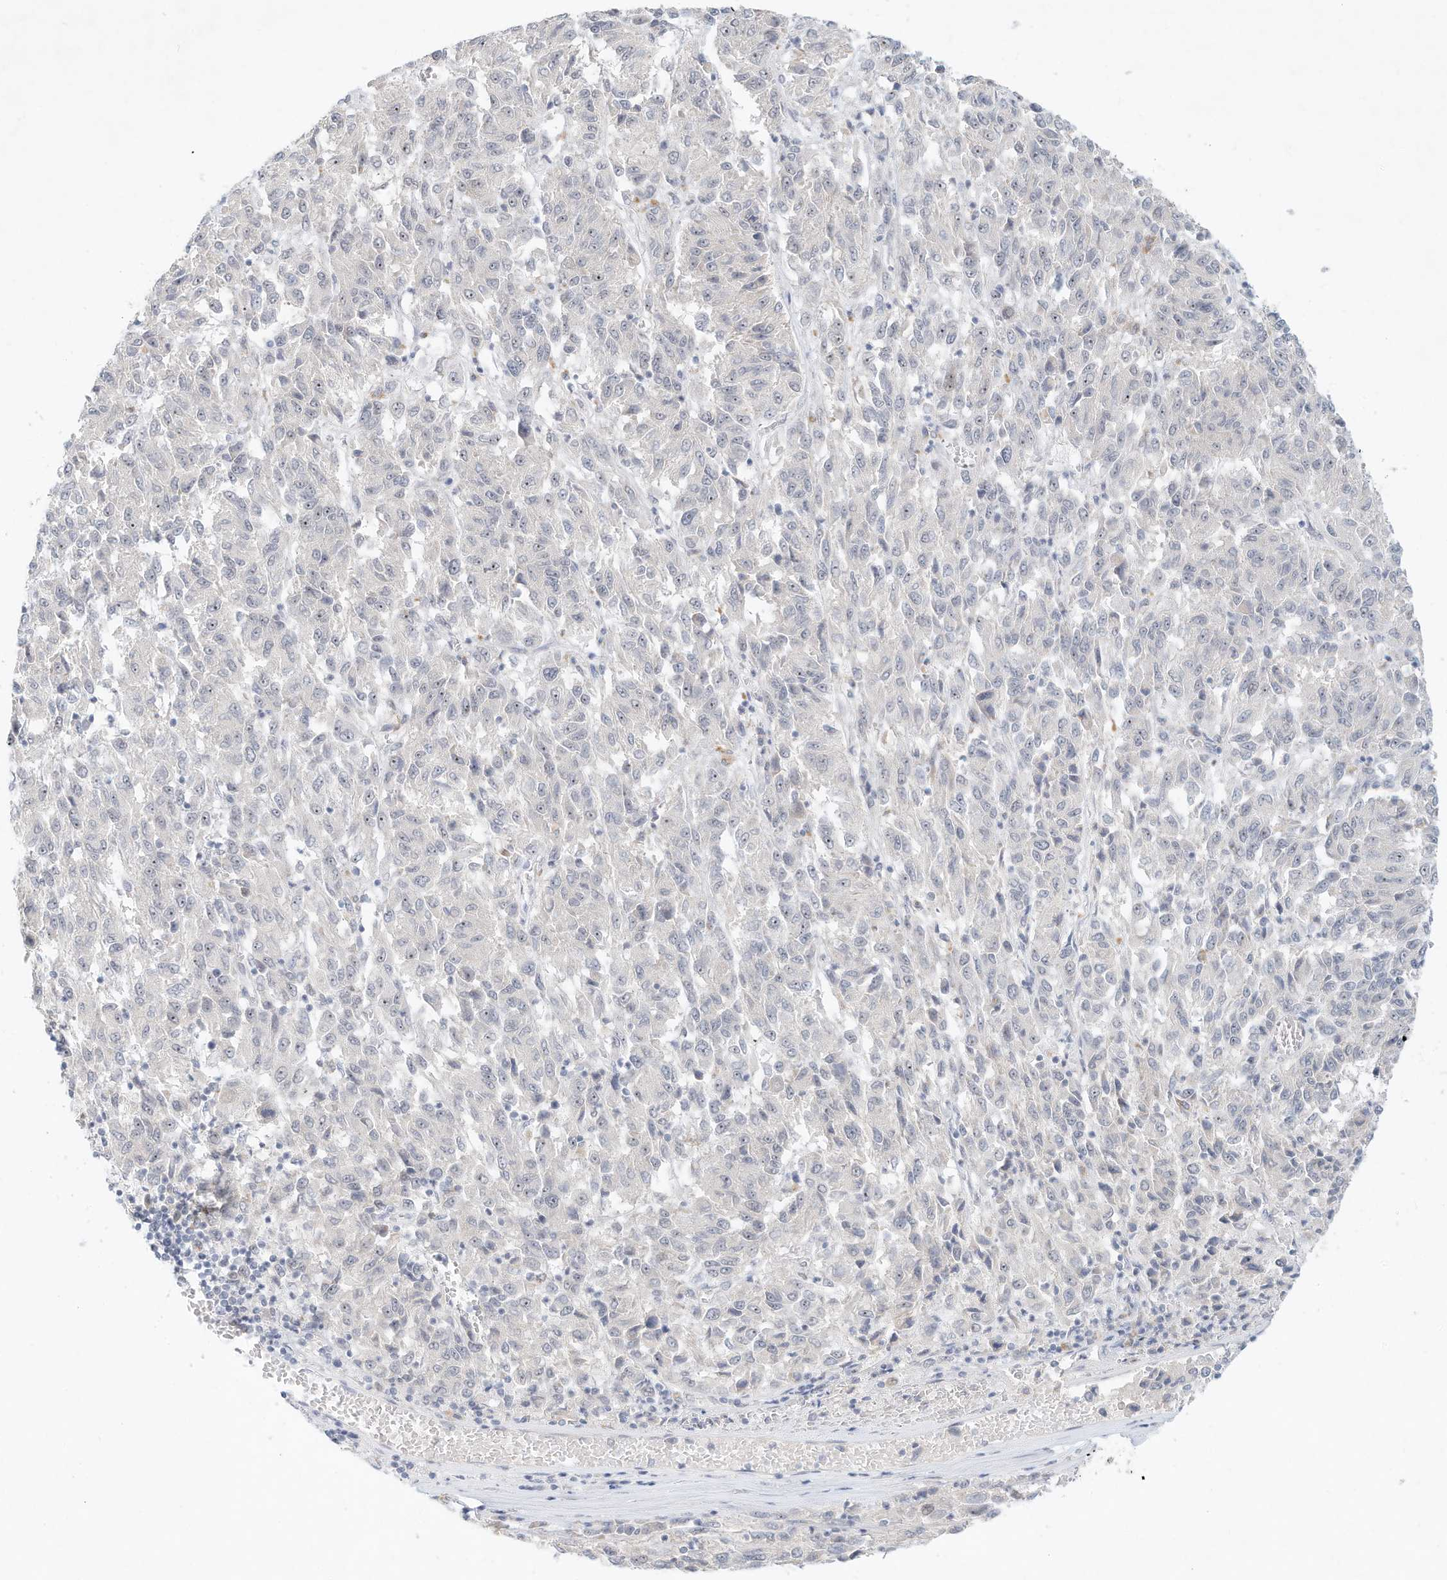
{"staining": {"intensity": "negative", "quantity": "none", "location": "none"}, "tissue": "melanoma", "cell_type": "Tumor cells", "image_type": "cancer", "snomed": [{"axis": "morphology", "description": "Malignant melanoma, Metastatic site"}, {"axis": "topography", "description": "Lung"}], "caption": "Histopathology image shows no protein staining in tumor cells of malignant melanoma (metastatic site) tissue.", "gene": "PAK6", "patient": {"sex": "male", "age": 64}}